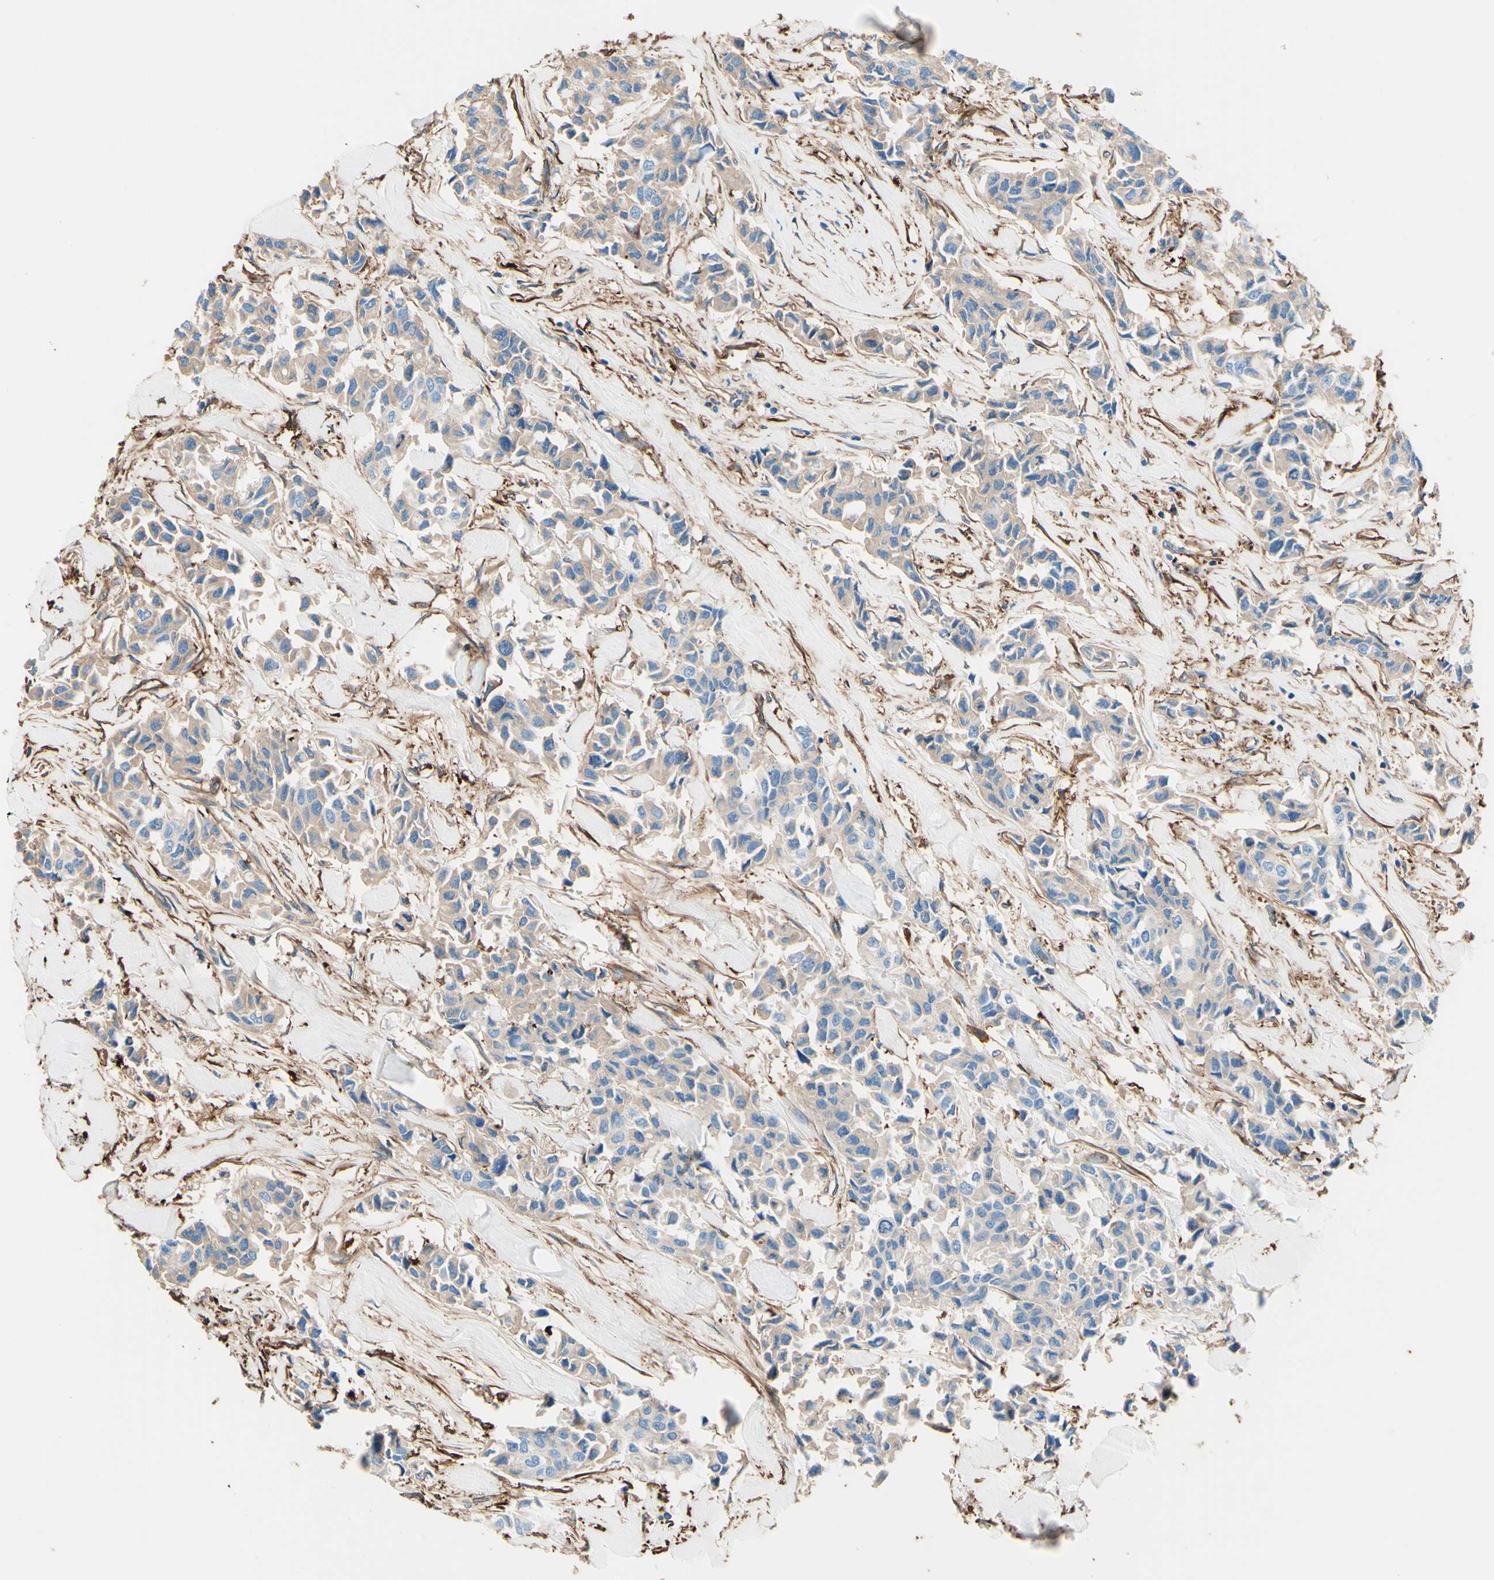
{"staining": {"intensity": "weak", "quantity": ">75%", "location": "cytoplasmic/membranous"}, "tissue": "breast cancer", "cell_type": "Tumor cells", "image_type": "cancer", "snomed": [{"axis": "morphology", "description": "Duct carcinoma"}, {"axis": "topography", "description": "Breast"}], "caption": "Protein positivity by immunohistochemistry shows weak cytoplasmic/membranous expression in approximately >75% of tumor cells in invasive ductal carcinoma (breast).", "gene": "DPYSL3", "patient": {"sex": "female", "age": 80}}